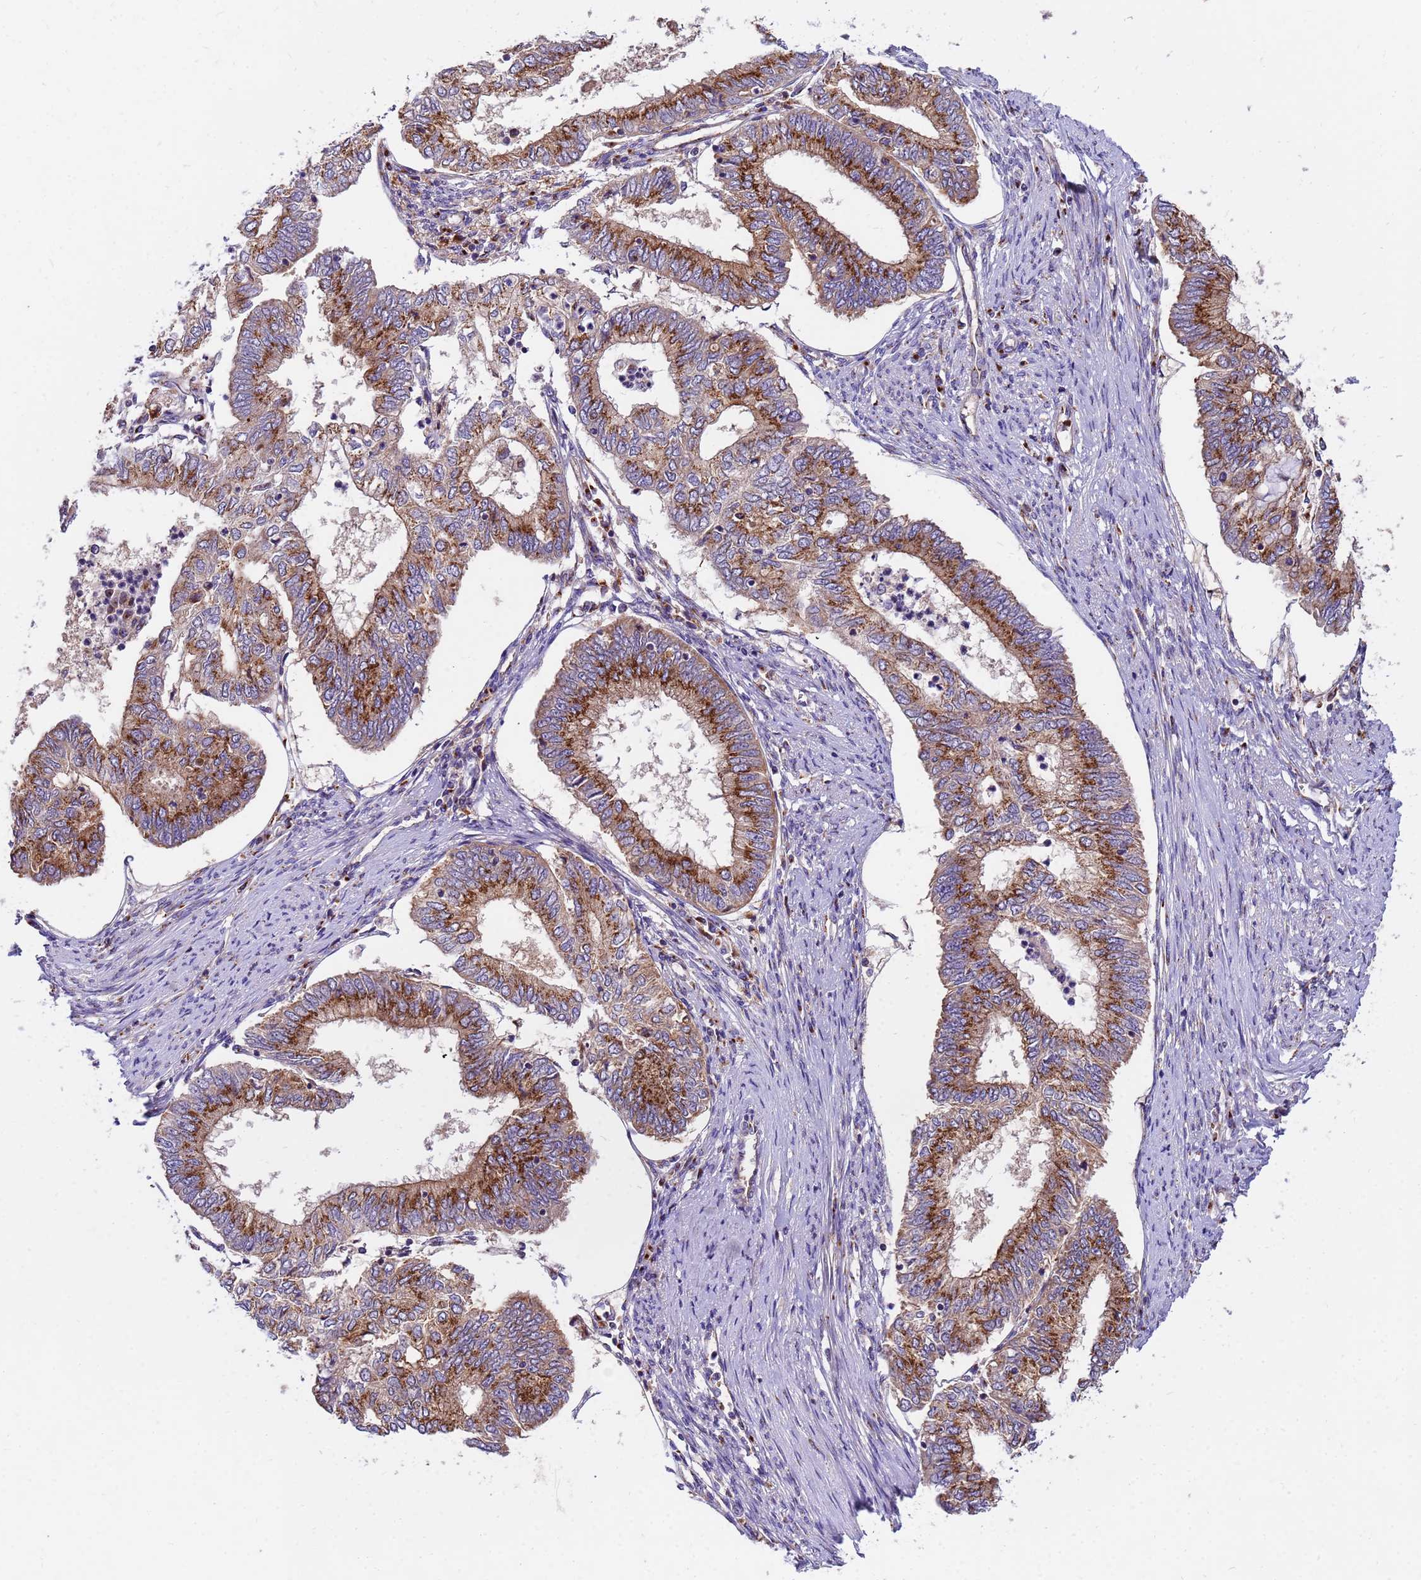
{"staining": {"intensity": "strong", "quantity": ">75%", "location": "cytoplasmic/membranous"}, "tissue": "endometrial cancer", "cell_type": "Tumor cells", "image_type": "cancer", "snomed": [{"axis": "morphology", "description": "Adenocarcinoma, NOS"}, {"axis": "topography", "description": "Endometrium"}], "caption": "High-power microscopy captured an immunohistochemistry image of endometrial cancer, revealing strong cytoplasmic/membranous staining in about >75% of tumor cells.", "gene": "HPS3", "patient": {"sex": "female", "age": 68}}